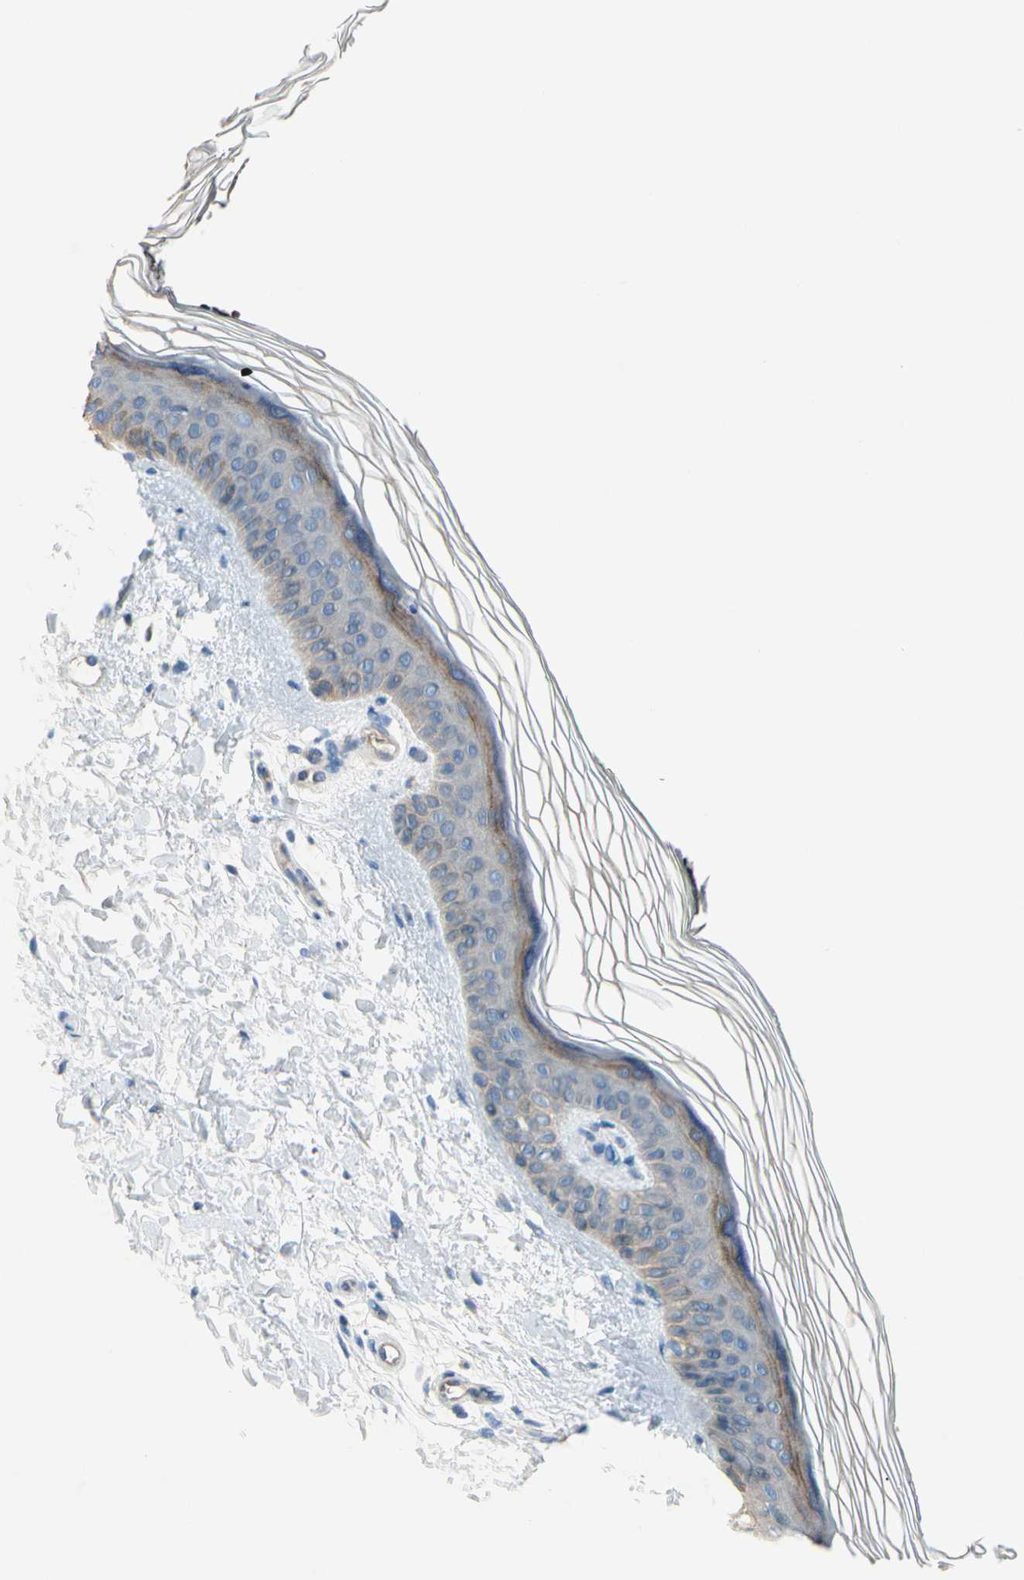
{"staining": {"intensity": "negative", "quantity": "none", "location": "none"}, "tissue": "skin", "cell_type": "Fibroblasts", "image_type": "normal", "snomed": [{"axis": "morphology", "description": "Normal tissue, NOS"}, {"axis": "topography", "description": "Skin"}], "caption": "A high-resolution photomicrograph shows IHC staining of unremarkable skin, which shows no significant positivity in fibroblasts. (Brightfield microscopy of DAB (3,3'-diaminobenzidine) immunohistochemistry at high magnification).", "gene": "CFAP36", "patient": {"sex": "female", "age": 19}}